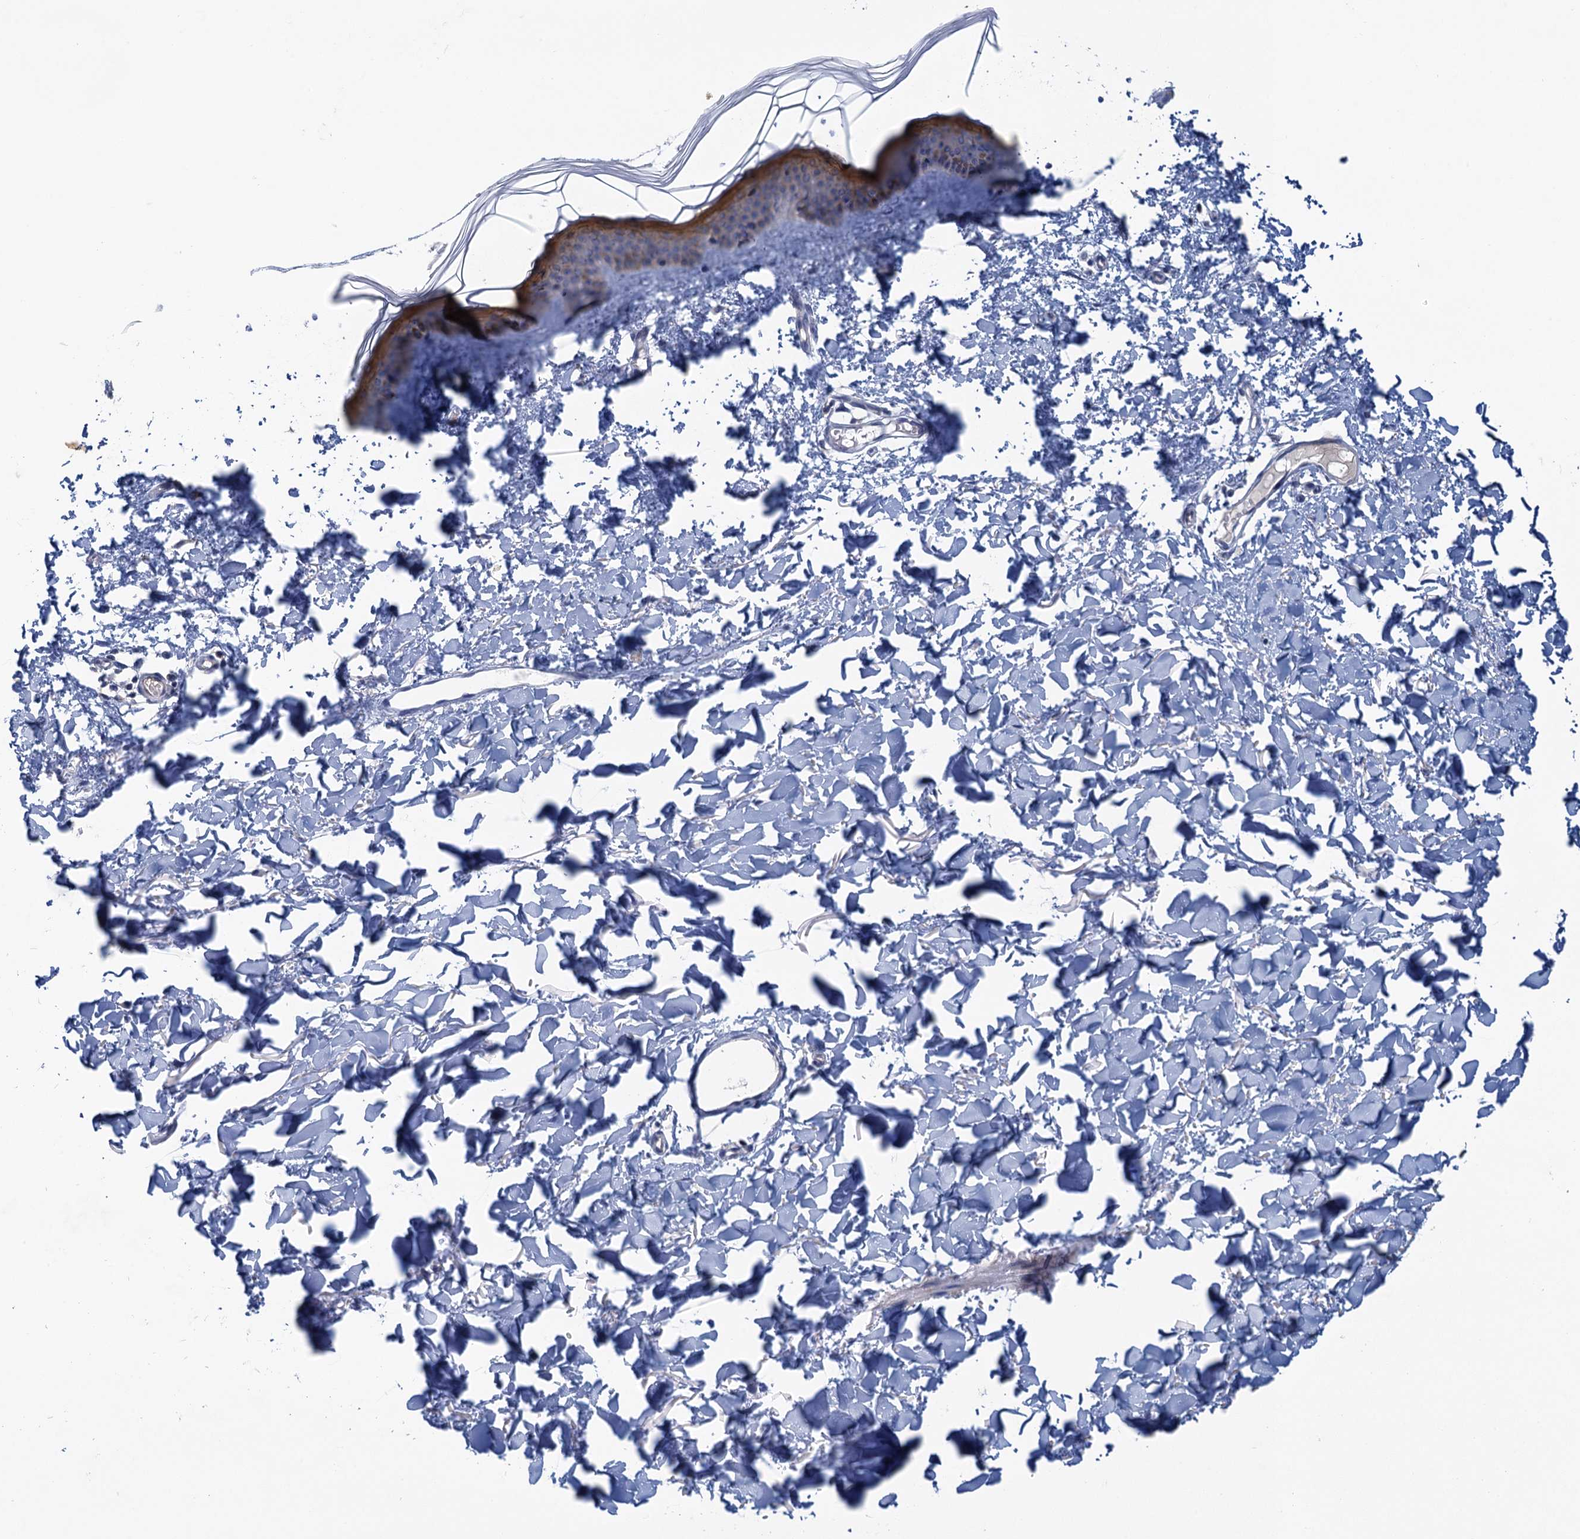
{"staining": {"intensity": "negative", "quantity": "none", "location": "none"}, "tissue": "skin", "cell_type": "Fibroblasts", "image_type": "normal", "snomed": [{"axis": "morphology", "description": "Normal tissue, NOS"}, {"axis": "topography", "description": "Skin"}], "caption": "Fibroblasts show no significant protein expression in benign skin. (Immunohistochemistry, brightfield microscopy, high magnification).", "gene": "SCEL", "patient": {"sex": "female", "age": 58}}